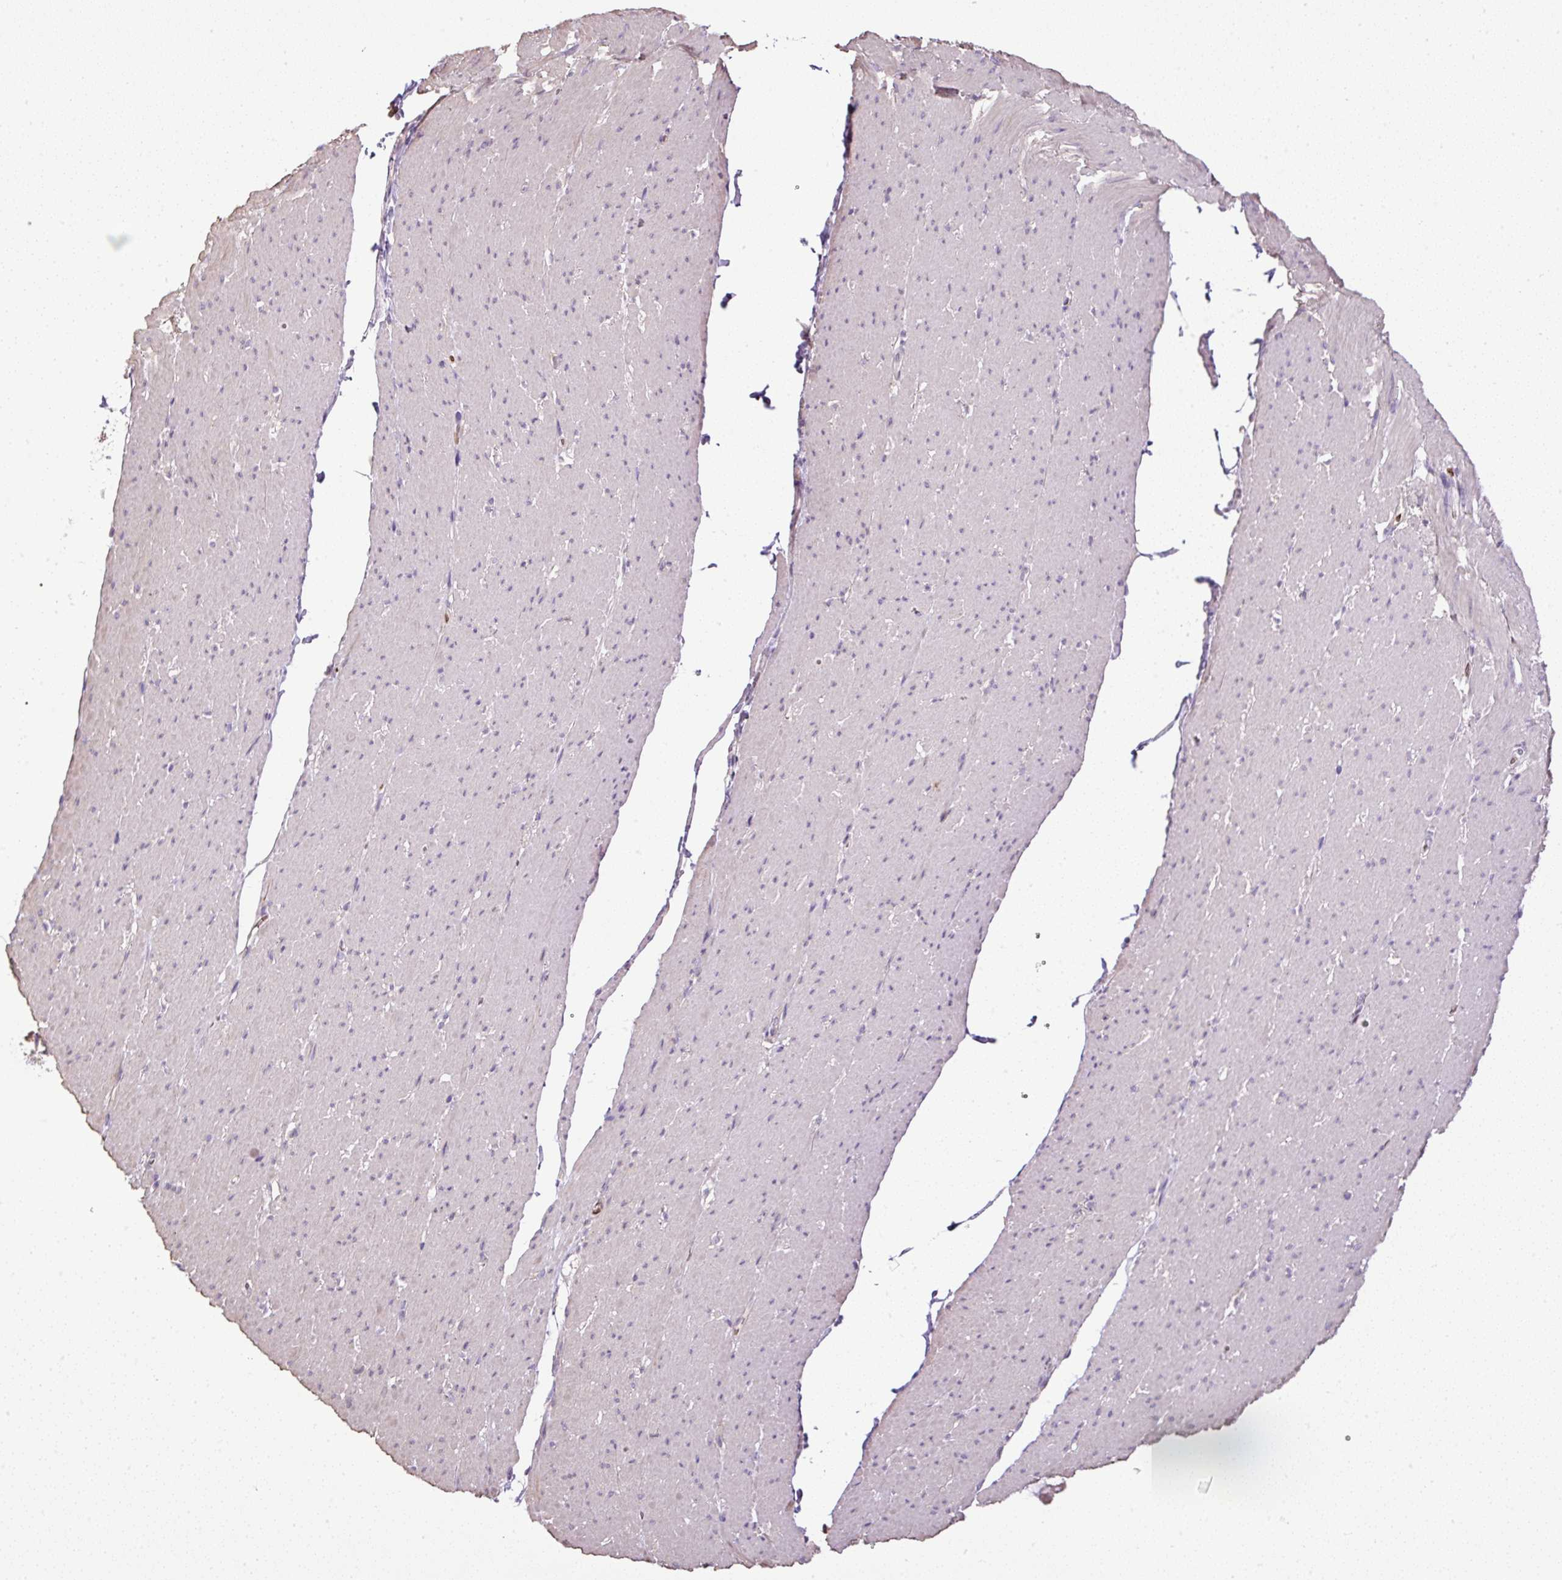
{"staining": {"intensity": "negative", "quantity": "none", "location": "none"}, "tissue": "smooth muscle", "cell_type": "Smooth muscle cells", "image_type": "normal", "snomed": [{"axis": "morphology", "description": "Normal tissue, NOS"}, {"axis": "topography", "description": "Smooth muscle"}, {"axis": "topography", "description": "Rectum"}], "caption": "There is no significant staining in smooth muscle cells of smooth muscle.", "gene": "CXCL13", "patient": {"sex": "male", "age": 53}}